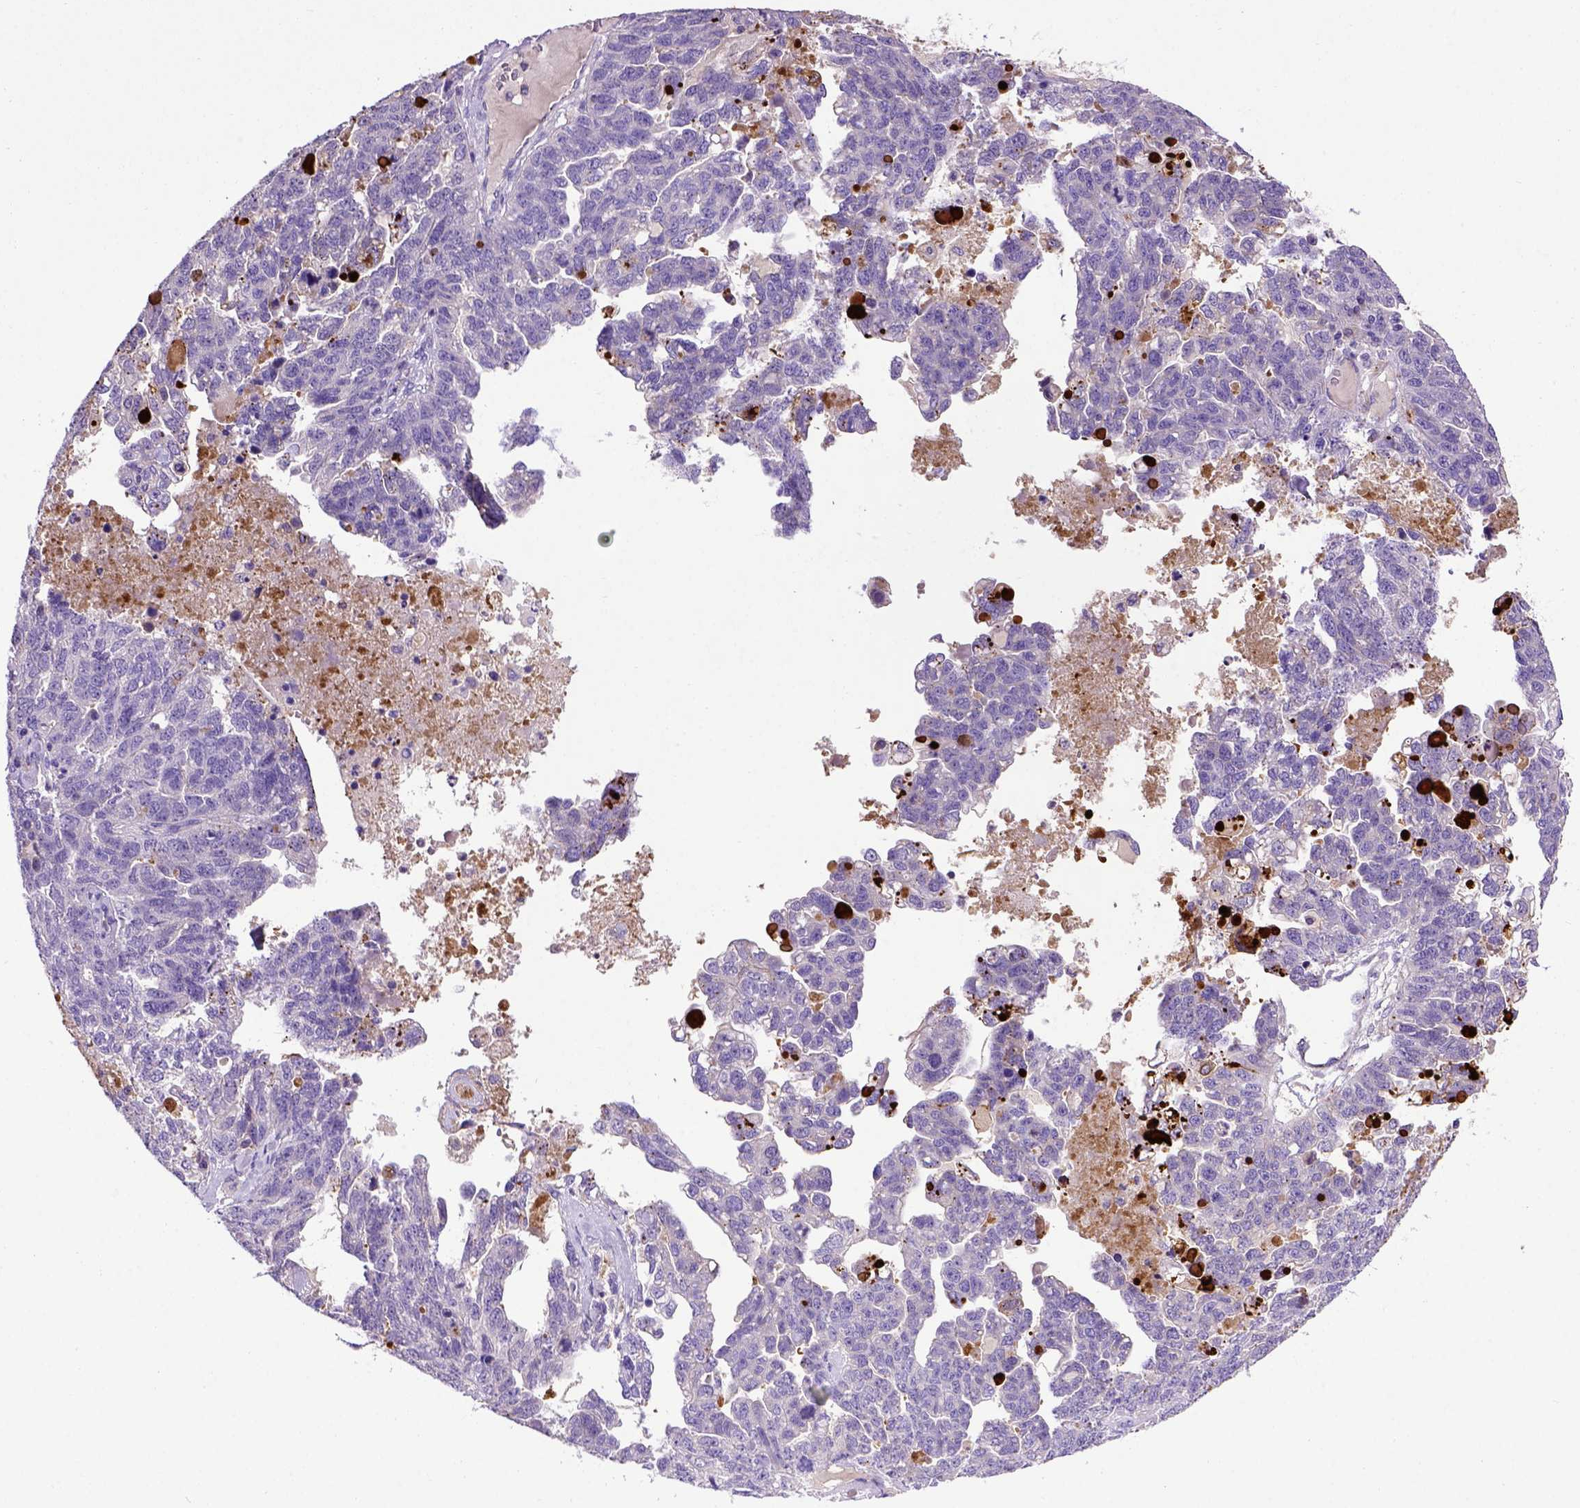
{"staining": {"intensity": "negative", "quantity": "none", "location": "none"}, "tissue": "ovarian cancer", "cell_type": "Tumor cells", "image_type": "cancer", "snomed": [{"axis": "morphology", "description": "Cystadenocarcinoma, serous, NOS"}, {"axis": "topography", "description": "Ovary"}], "caption": "Protein analysis of ovarian cancer reveals no significant expression in tumor cells.", "gene": "ADAM12", "patient": {"sex": "female", "age": 71}}